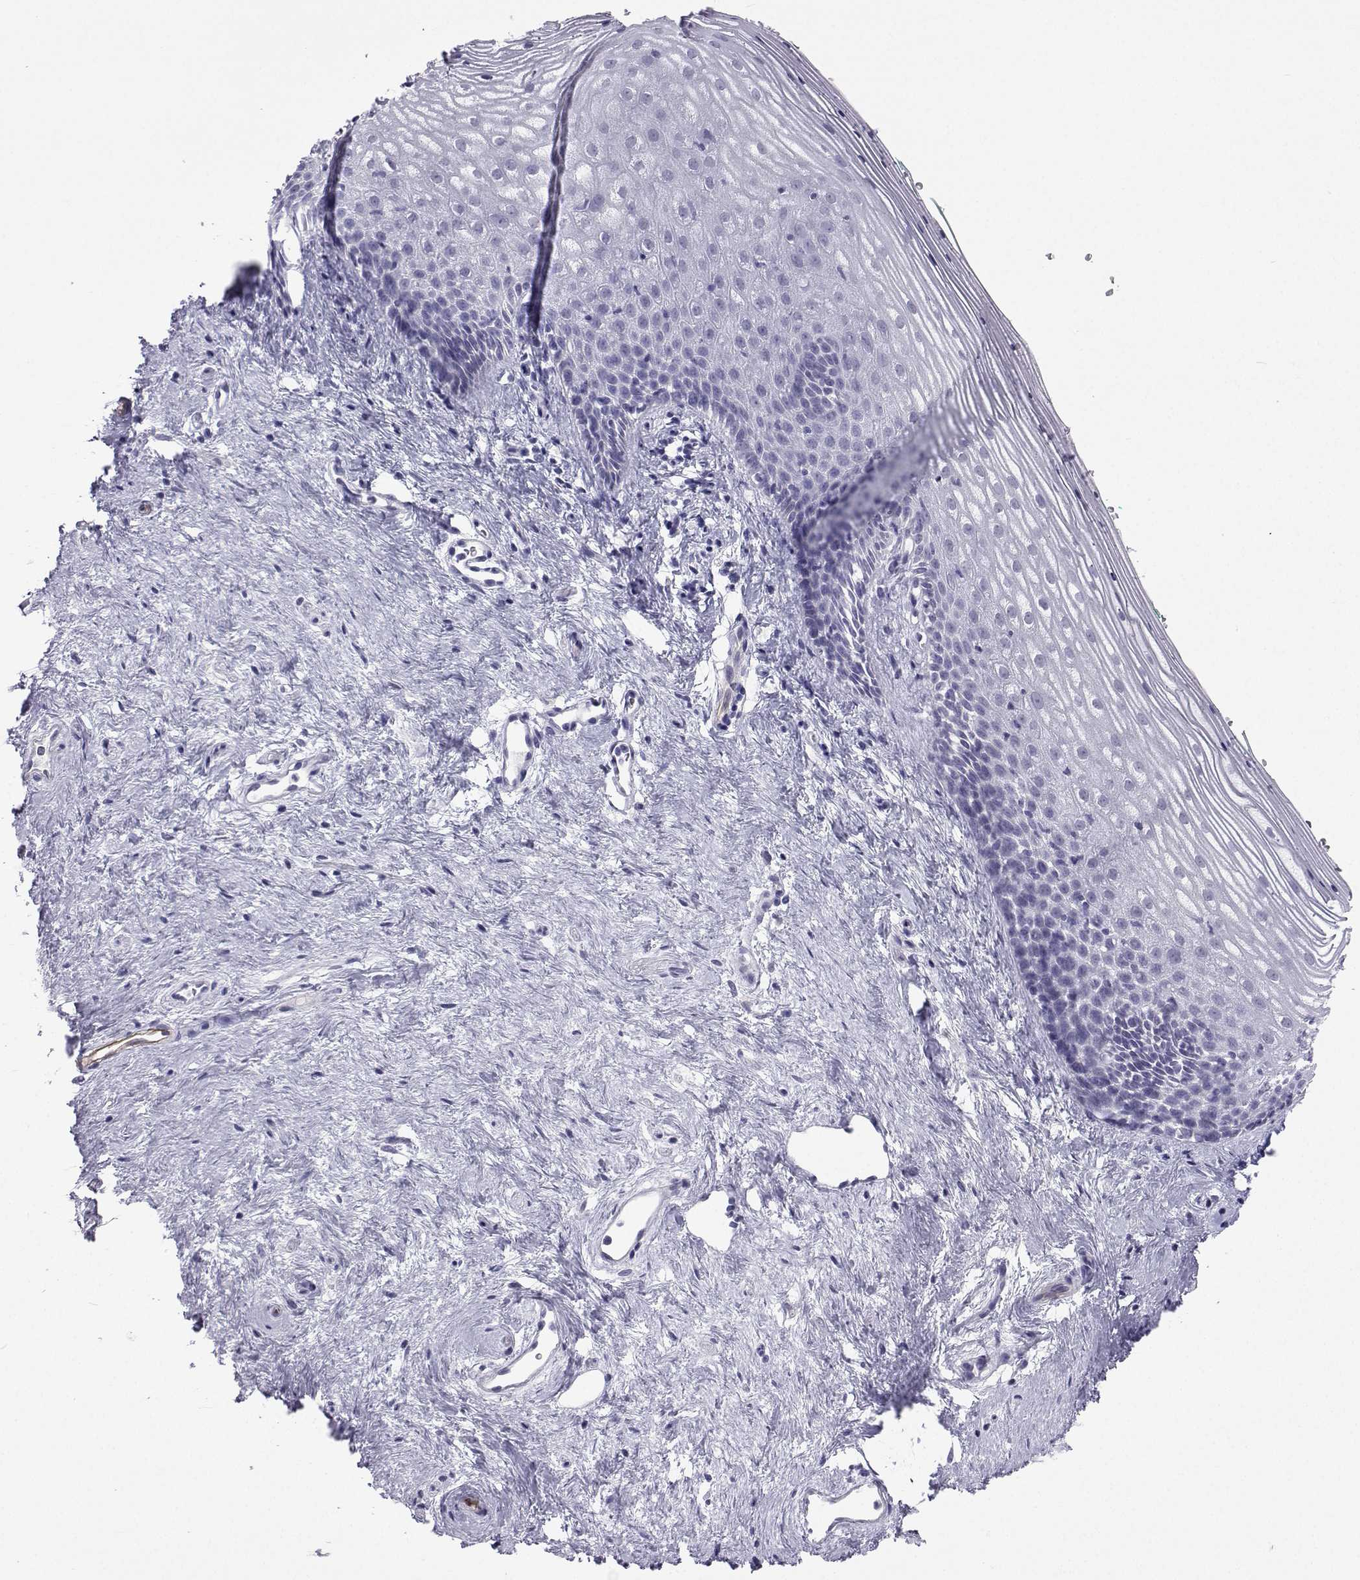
{"staining": {"intensity": "negative", "quantity": "none", "location": "none"}, "tissue": "vagina", "cell_type": "Squamous epithelial cells", "image_type": "normal", "snomed": [{"axis": "morphology", "description": "Normal tissue, NOS"}, {"axis": "topography", "description": "Vagina"}], "caption": "An immunohistochemistry (IHC) photomicrograph of normal vagina is shown. There is no staining in squamous epithelial cells of vagina.", "gene": "GALM", "patient": {"sex": "female", "age": 42}}